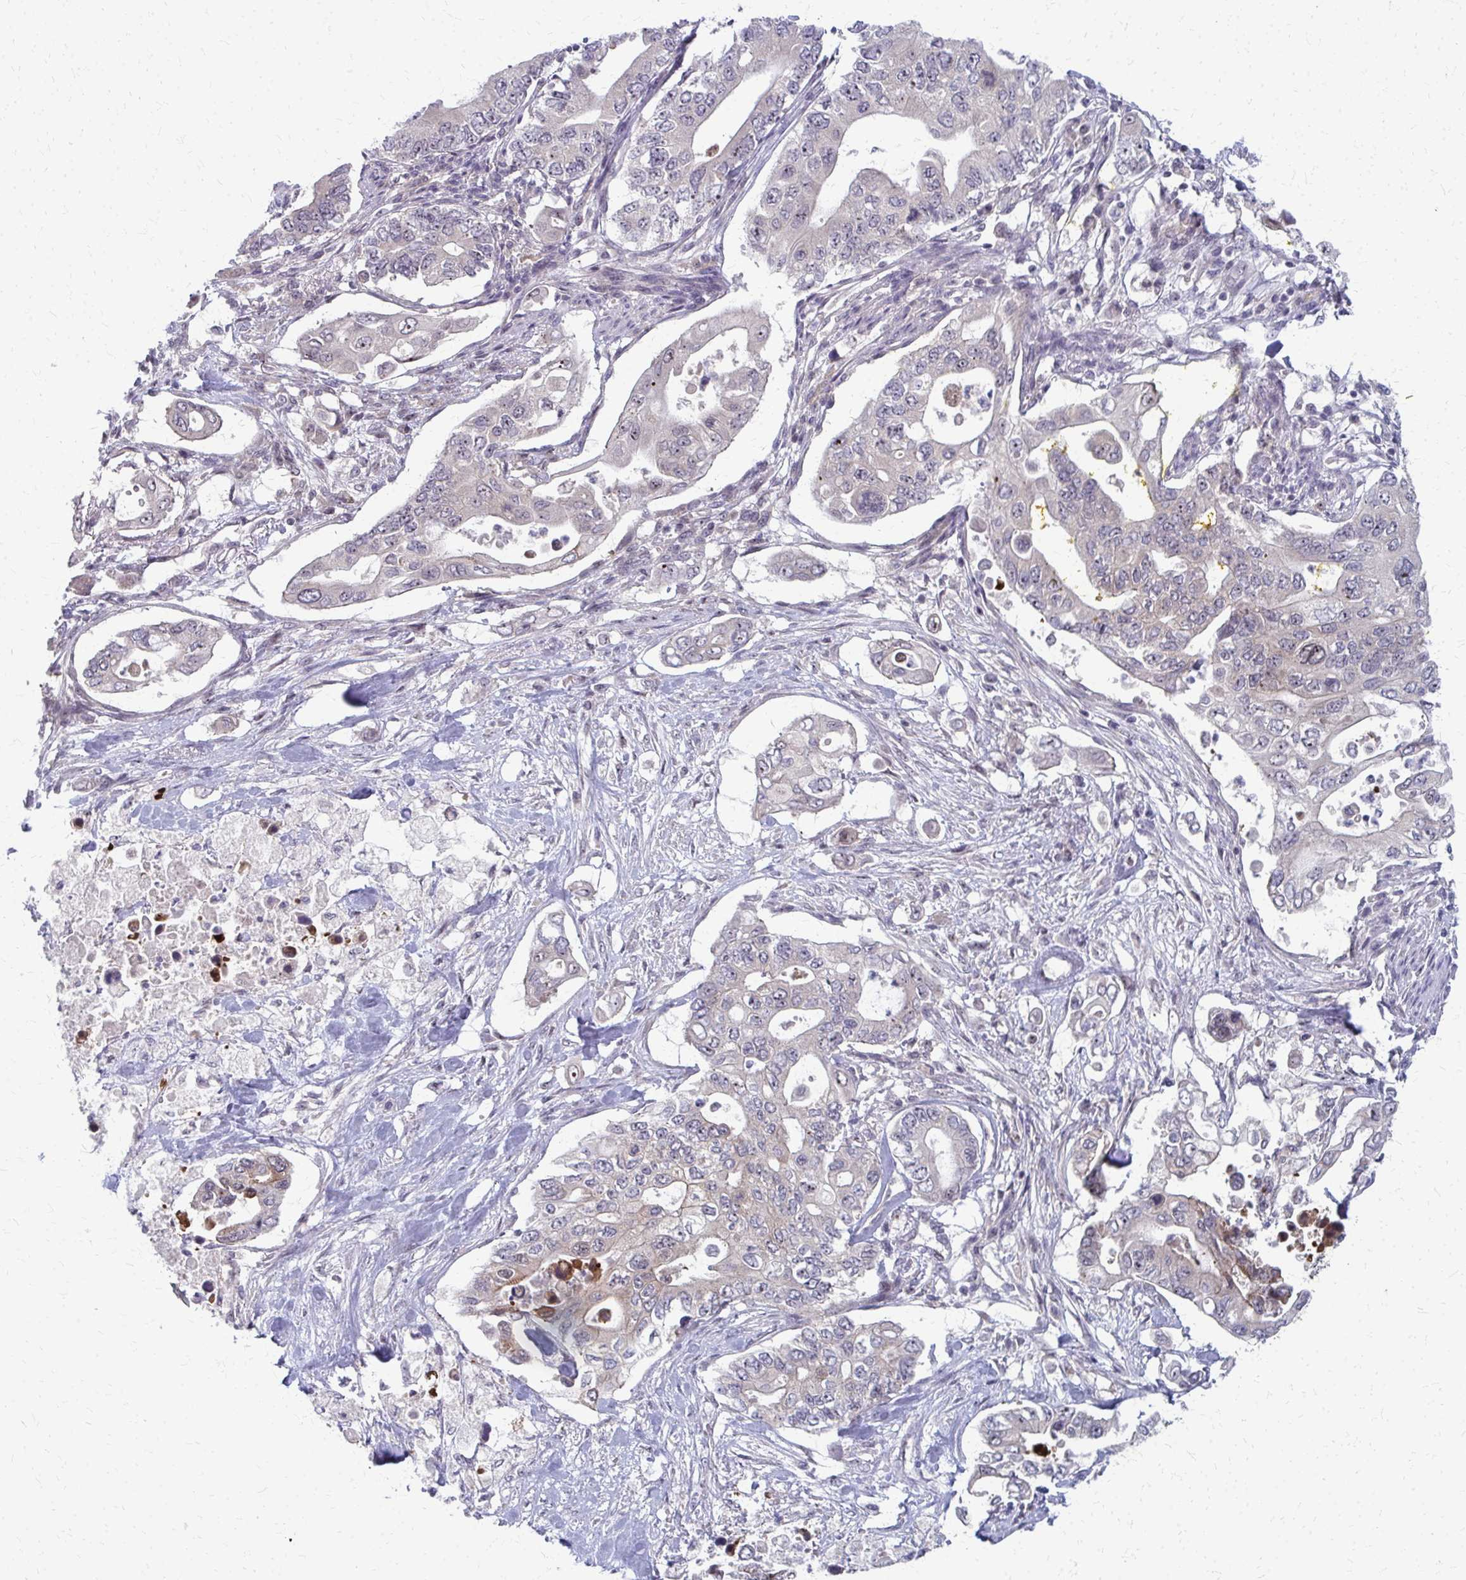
{"staining": {"intensity": "weak", "quantity": "25%-75%", "location": "nuclear"}, "tissue": "pancreatic cancer", "cell_type": "Tumor cells", "image_type": "cancer", "snomed": [{"axis": "morphology", "description": "Adenocarcinoma, NOS"}, {"axis": "topography", "description": "Pancreas"}], "caption": "High-power microscopy captured an immunohistochemistry histopathology image of pancreatic cancer (adenocarcinoma), revealing weak nuclear positivity in approximately 25%-75% of tumor cells.", "gene": "NUDT16", "patient": {"sex": "female", "age": 63}}